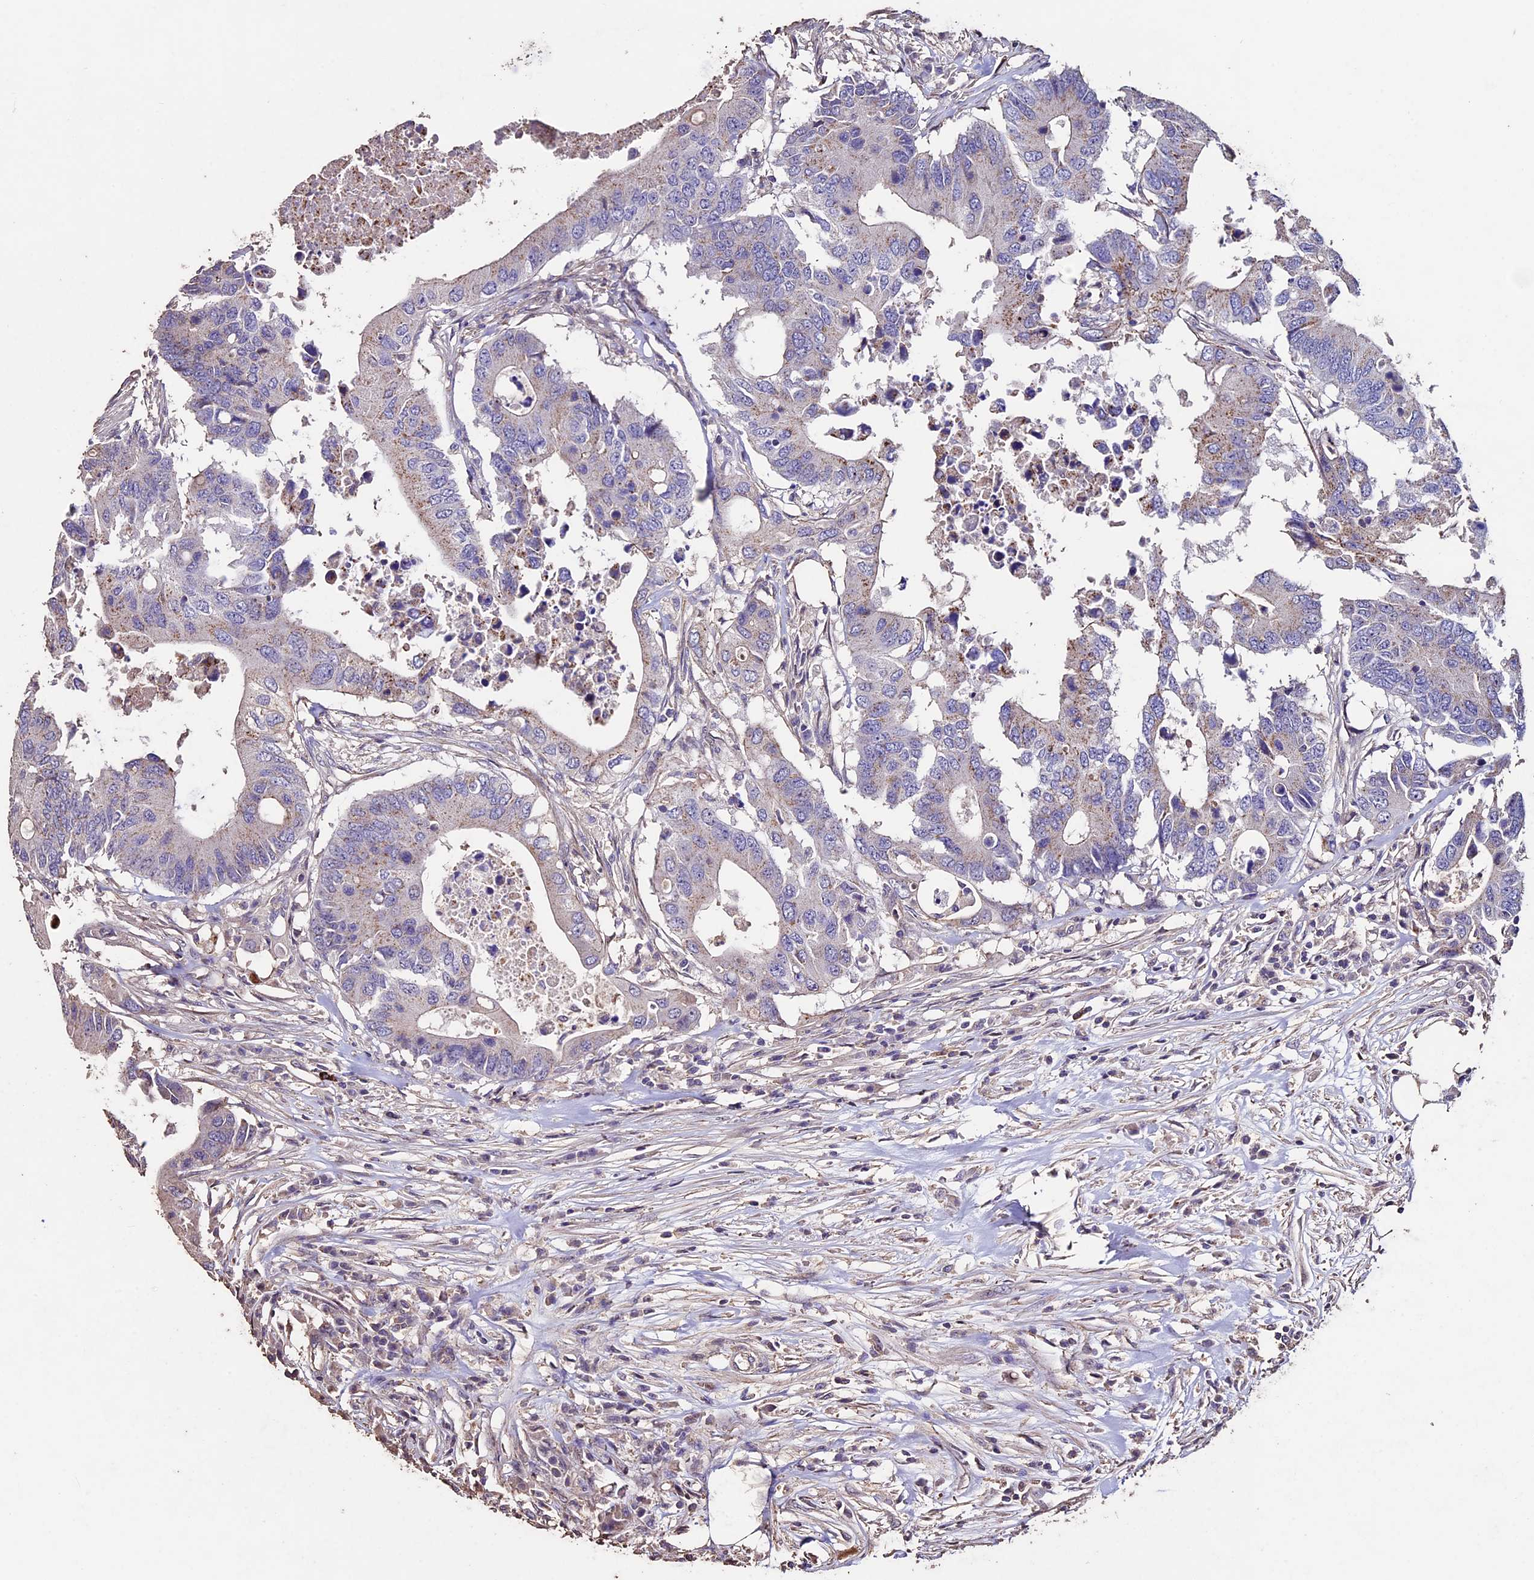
{"staining": {"intensity": "weak", "quantity": "<25%", "location": "cytoplasmic/membranous"}, "tissue": "colorectal cancer", "cell_type": "Tumor cells", "image_type": "cancer", "snomed": [{"axis": "morphology", "description": "Adenocarcinoma, NOS"}, {"axis": "topography", "description": "Colon"}], "caption": "Histopathology image shows no significant protein positivity in tumor cells of colorectal cancer (adenocarcinoma). (Brightfield microscopy of DAB IHC at high magnification).", "gene": "USB1", "patient": {"sex": "male", "age": 71}}